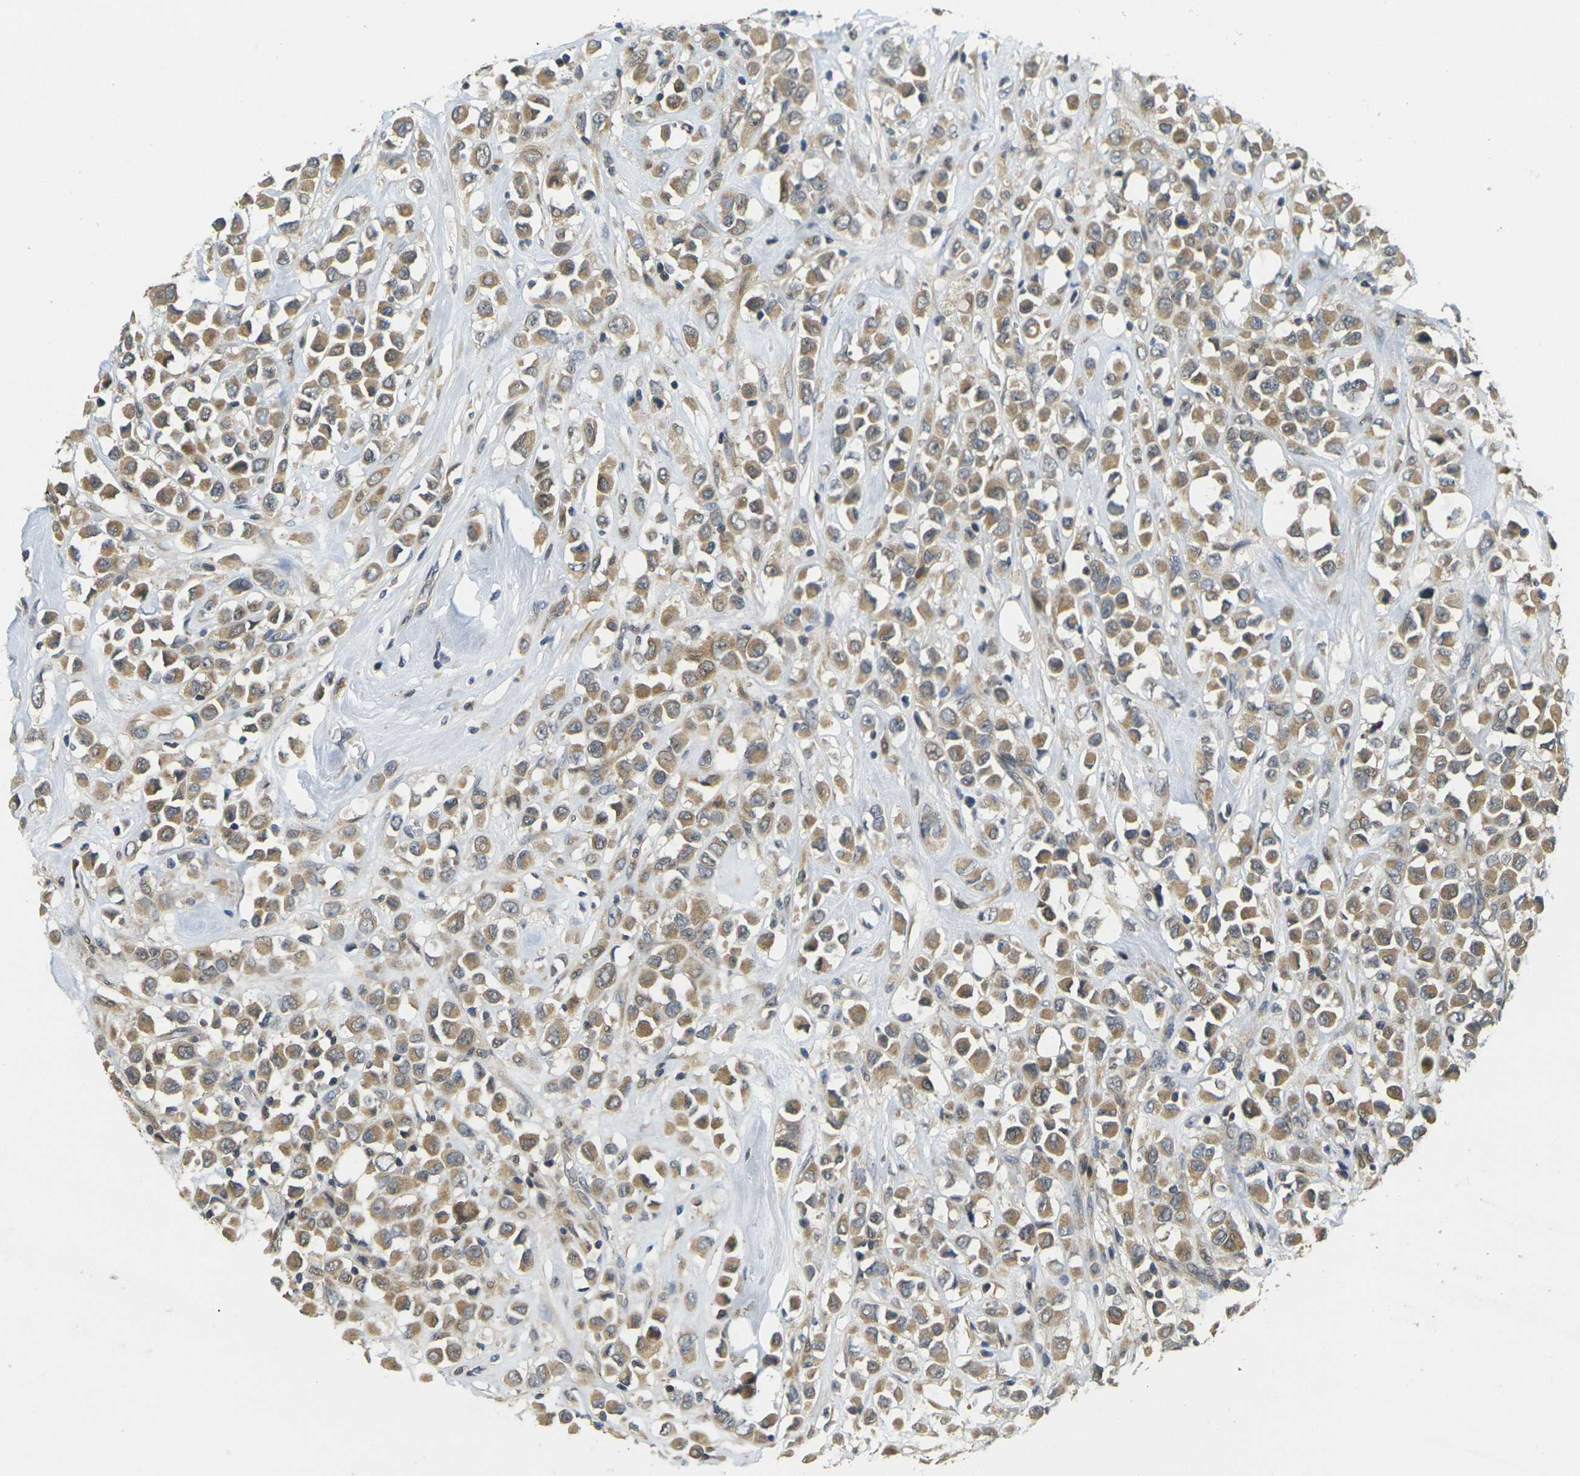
{"staining": {"intensity": "moderate", "quantity": ">75%", "location": "cytoplasmic/membranous"}, "tissue": "breast cancer", "cell_type": "Tumor cells", "image_type": "cancer", "snomed": [{"axis": "morphology", "description": "Duct carcinoma"}, {"axis": "topography", "description": "Breast"}], "caption": "Tumor cells show medium levels of moderate cytoplasmic/membranous expression in about >75% of cells in human breast cancer. The protein of interest is stained brown, and the nuclei are stained in blue (DAB IHC with brightfield microscopy, high magnification).", "gene": "KLHL8", "patient": {"sex": "female", "age": 61}}